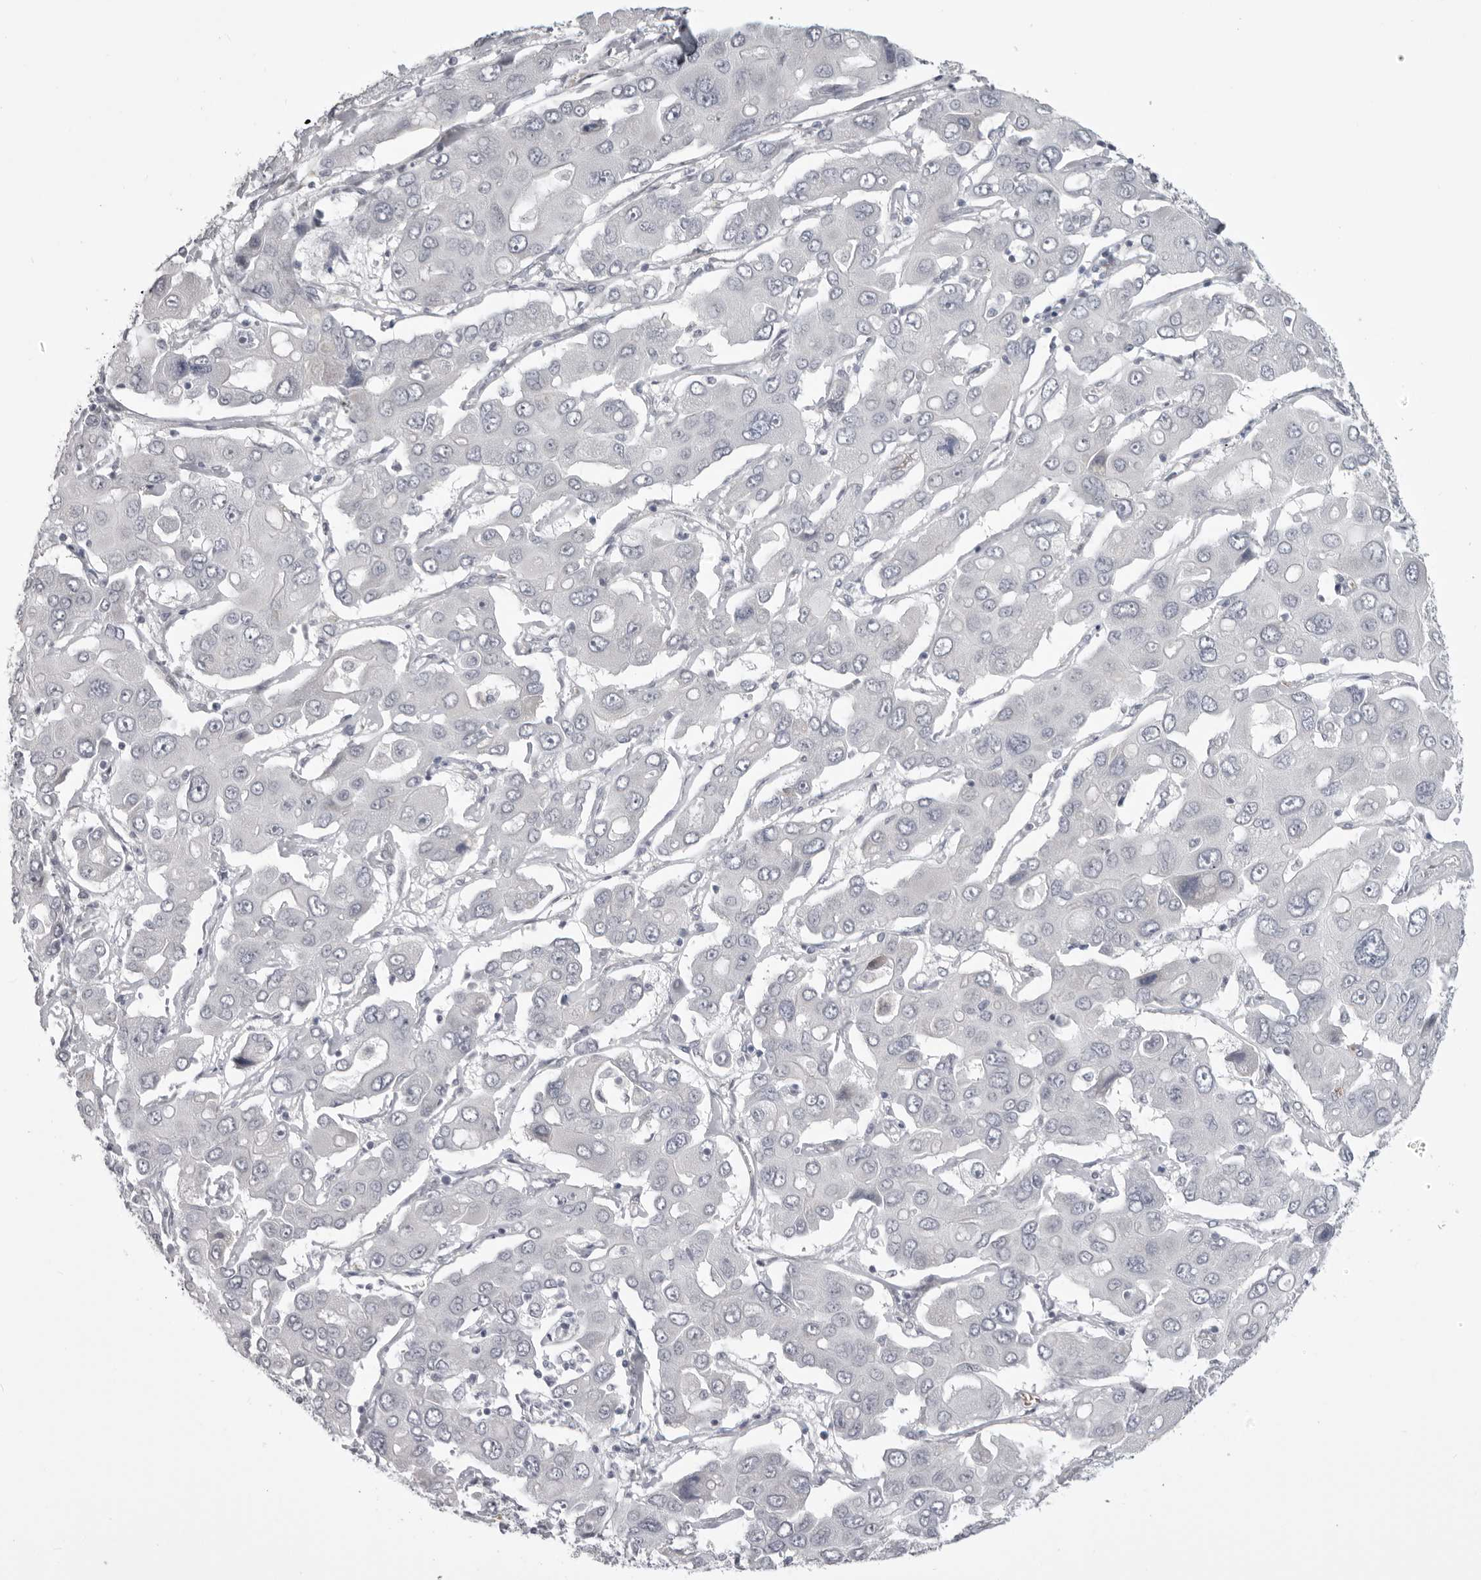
{"staining": {"intensity": "negative", "quantity": "none", "location": "none"}, "tissue": "liver cancer", "cell_type": "Tumor cells", "image_type": "cancer", "snomed": [{"axis": "morphology", "description": "Cholangiocarcinoma"}, {"axis": "topography", "description": "Liver"}], "caption": "There is no significant expression in tumor cells of liver cholangiocarcinoma.", "gene": "EPHA10", "patient": {"sex": "male", "age": 67}}